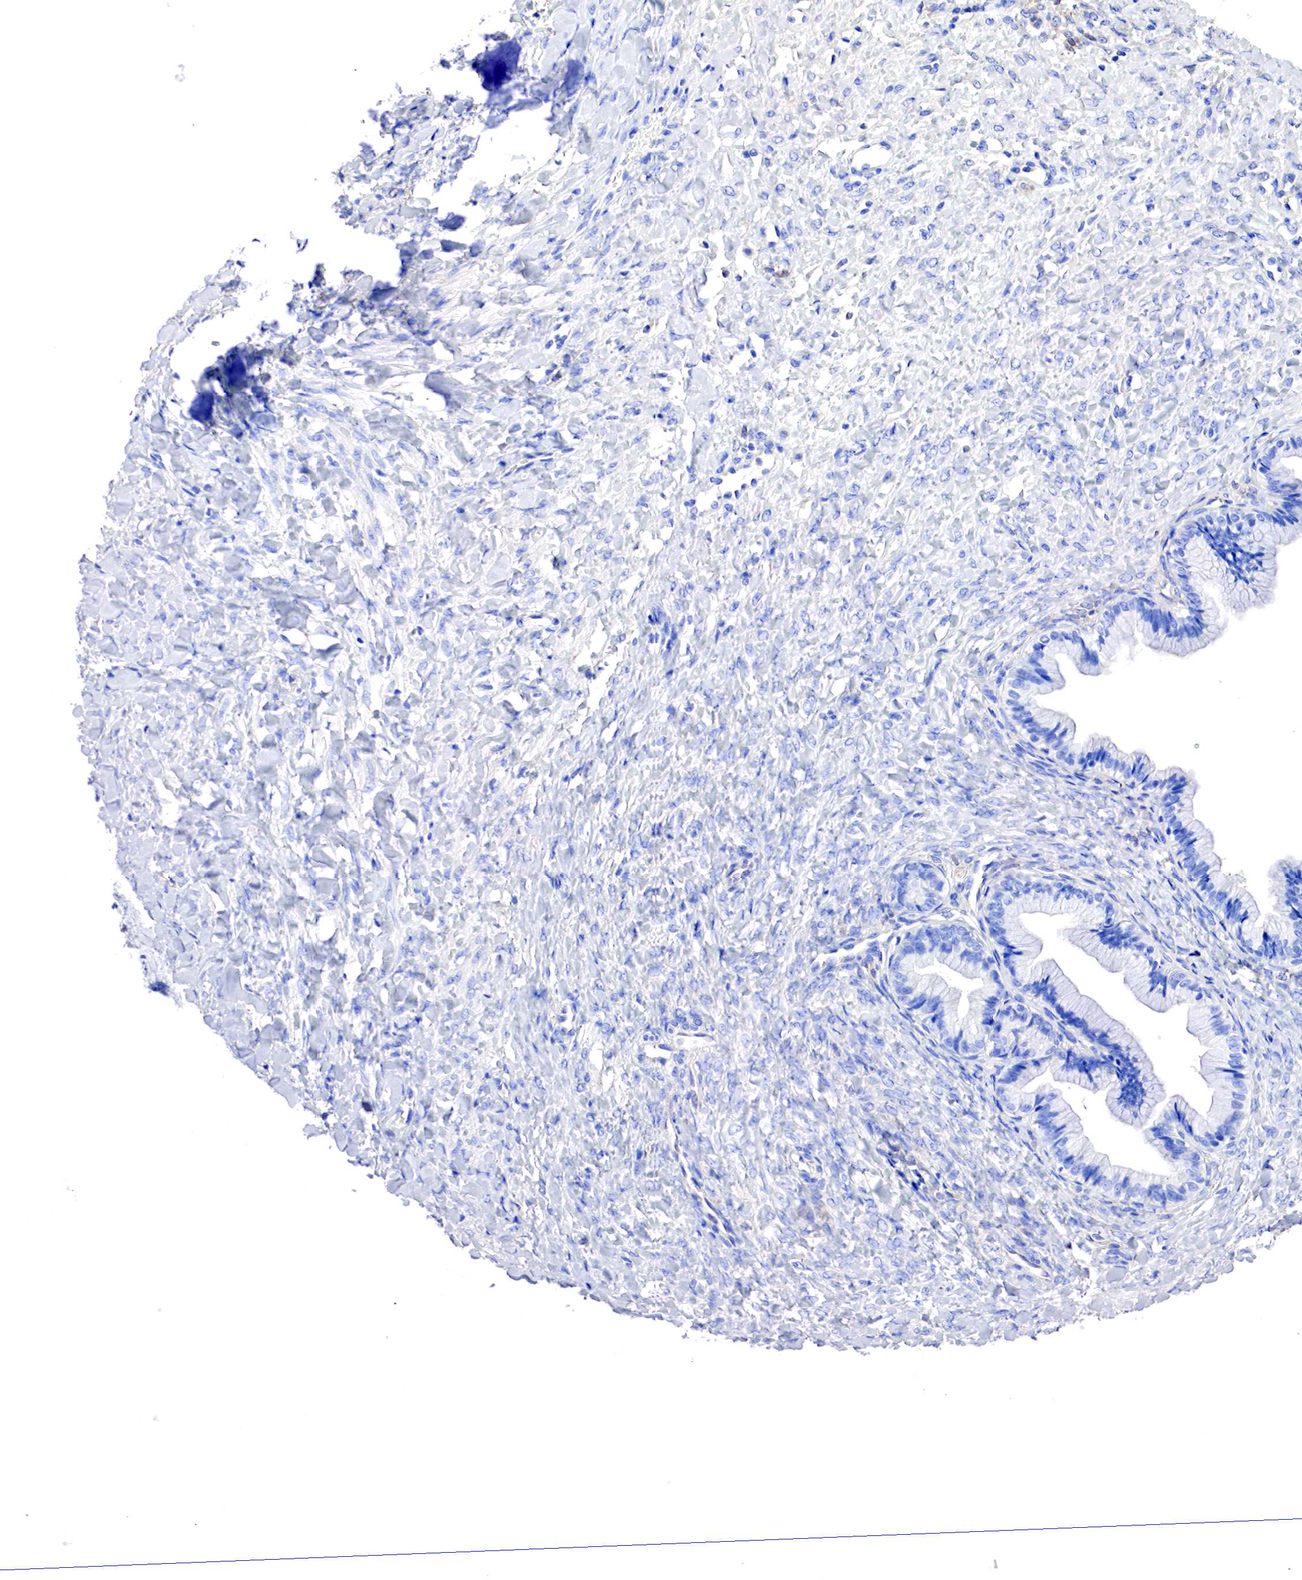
{"staining": {"intensity": "negative", "quantity": "none", "location": "none"}, "tissue": "ovarian cancer", "cell_type": "Tumor cells", "image_type": "cancer", "snomed": [{"axis": "morphology", "description": "Cystadenocarcinoma, mucinous, NOS"}, {"axis": "topography", "description": "Ovary"}], "caption": "Immunohistochemistry (IHC) of human ovarian cancer shows no expression in tumor cells.", "gene": "RDX", "patient": {"sex": "female", "age": 41}}